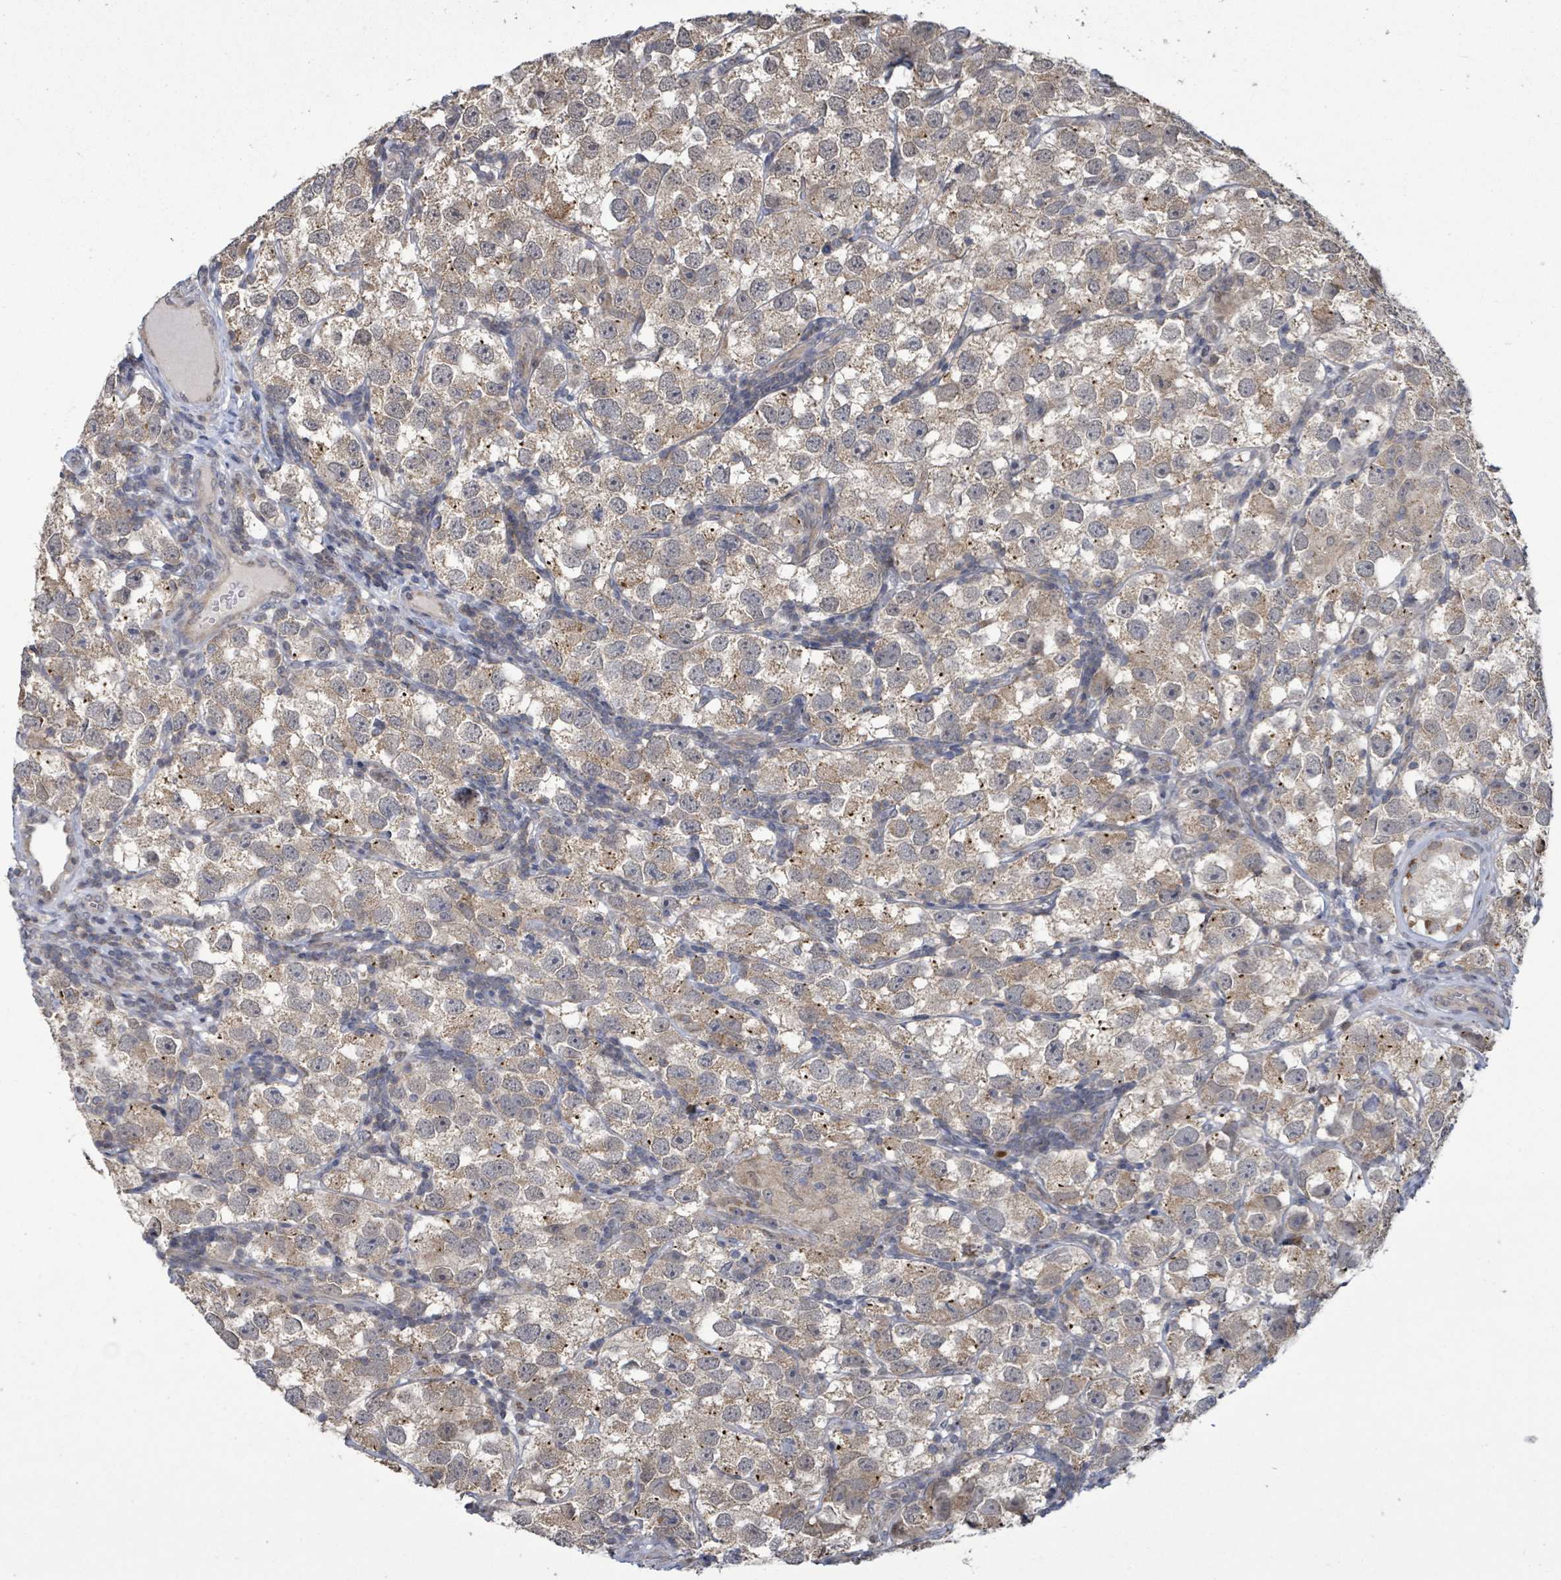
{"staining": {"intensity": "moderate", "quantity": ">75%", "location": "cytoplasmic/membranous"}, "tissue": "testis cancer", "cell_type": "Tumor cells", "image_type": "cancer", "snomed": [{"axis": "morphology", "description": "Seminoma, NOS"}, {"axis": "topography", "description": "Testis"}], "caption": "Immunohistochemistry (IHC) (DAB) staining of testis seminoma reveals moderate cytoplasmic/membranous protein positivity in about >75% of tumor cells.", "gene": "COQ6", "patient": {"sex": "male", "age": 26}}